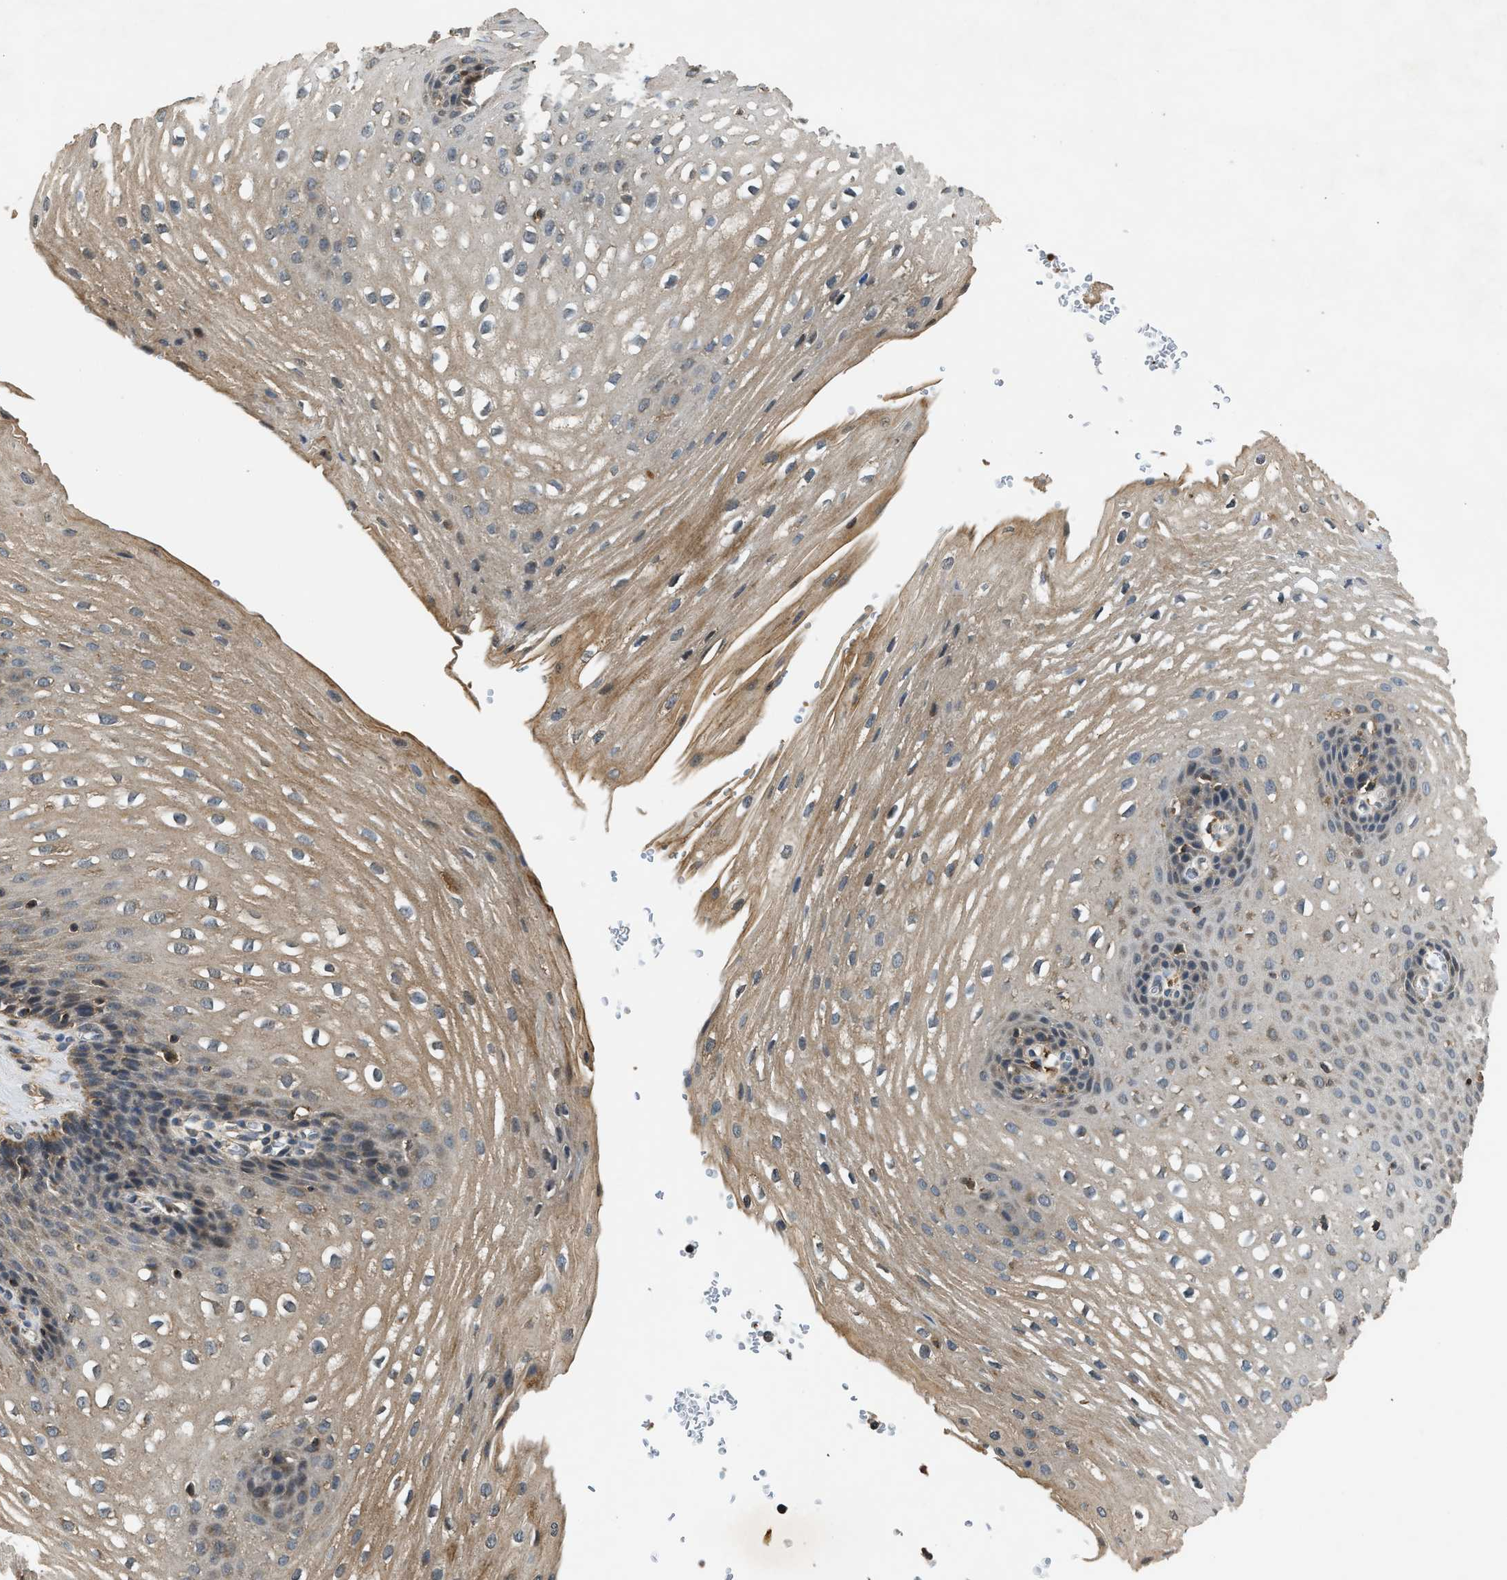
{"staining": {"intensity": "moderate", "quantity": ">75%", "location": "cytoplasmic/membranous"}, "tissue": "esophagus", "cell_type": "Squamous epithelial cells", "image_type": "normal", "snomed": [{"axis": "morphology", "description": "Normal tissue, NOS"}, {"axis": "topography", "description": "Esophagus"}], "caption": "Protein expression analysis of unremarkable human esophagus reveals moderate cytoplasmic/membranous expression in approximately >75% of squamous epithelial cells.", "gene": "SLC15A4", "patient": {"sex": "male", "age": 48}}